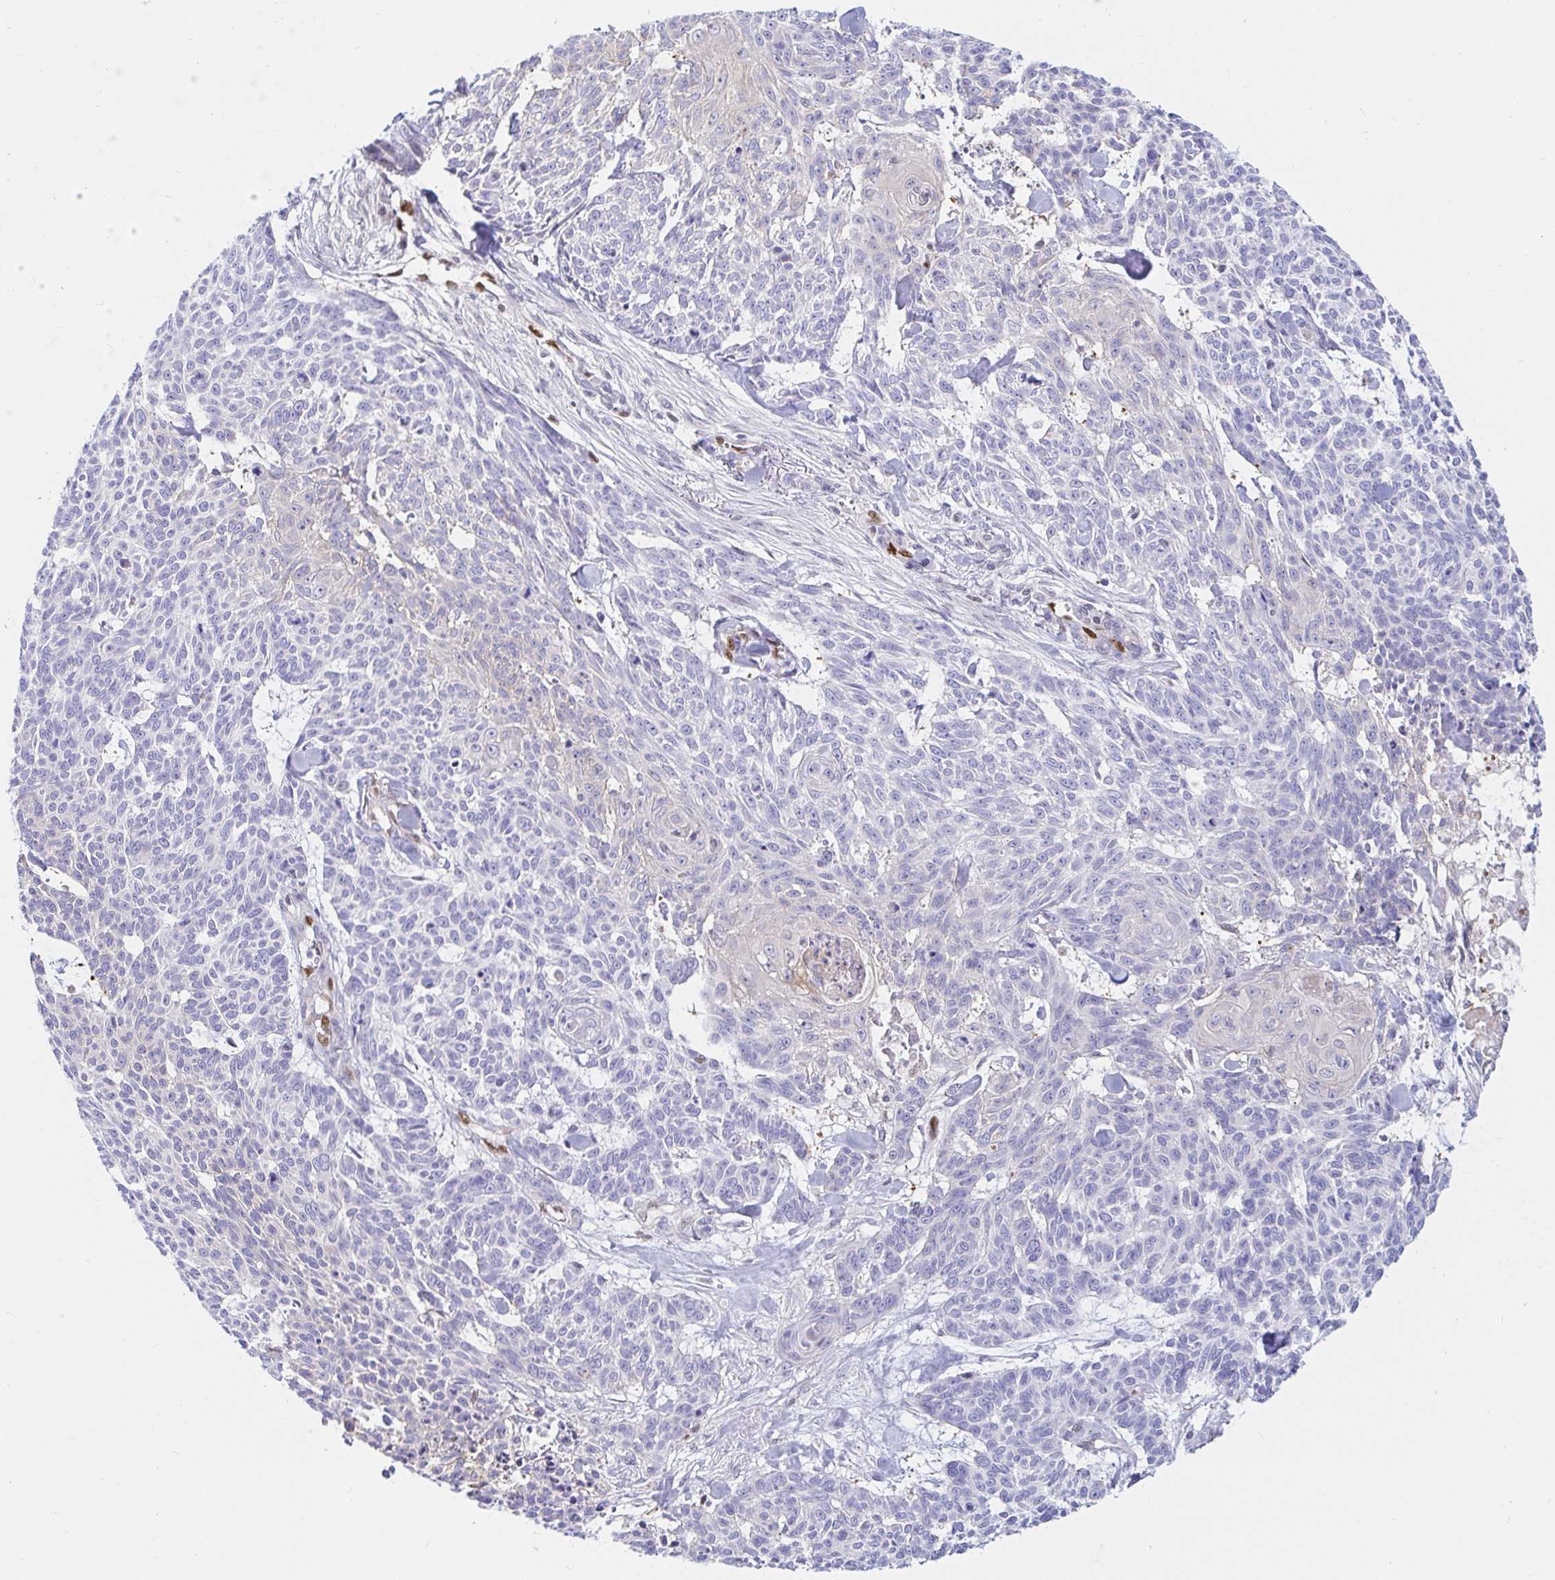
{"staining": {"intensity": "negative", "quantity": "none", "location": "none"}, "tissue": "skin cancer", "cell_type": "Tumor cells", "image_type": "cancer", "snomed": [{"axis": "morphology", "description": "Basal cell carcinoma"}, {"axis": "topography", "description": "Skin"}], "caption": "DAB immunohistochemical staining of skin basal cell carcinoma displays no significant expression in tumor cells.", "gene": "HINFP", "patient": {"sex": "female", "age": 93}}